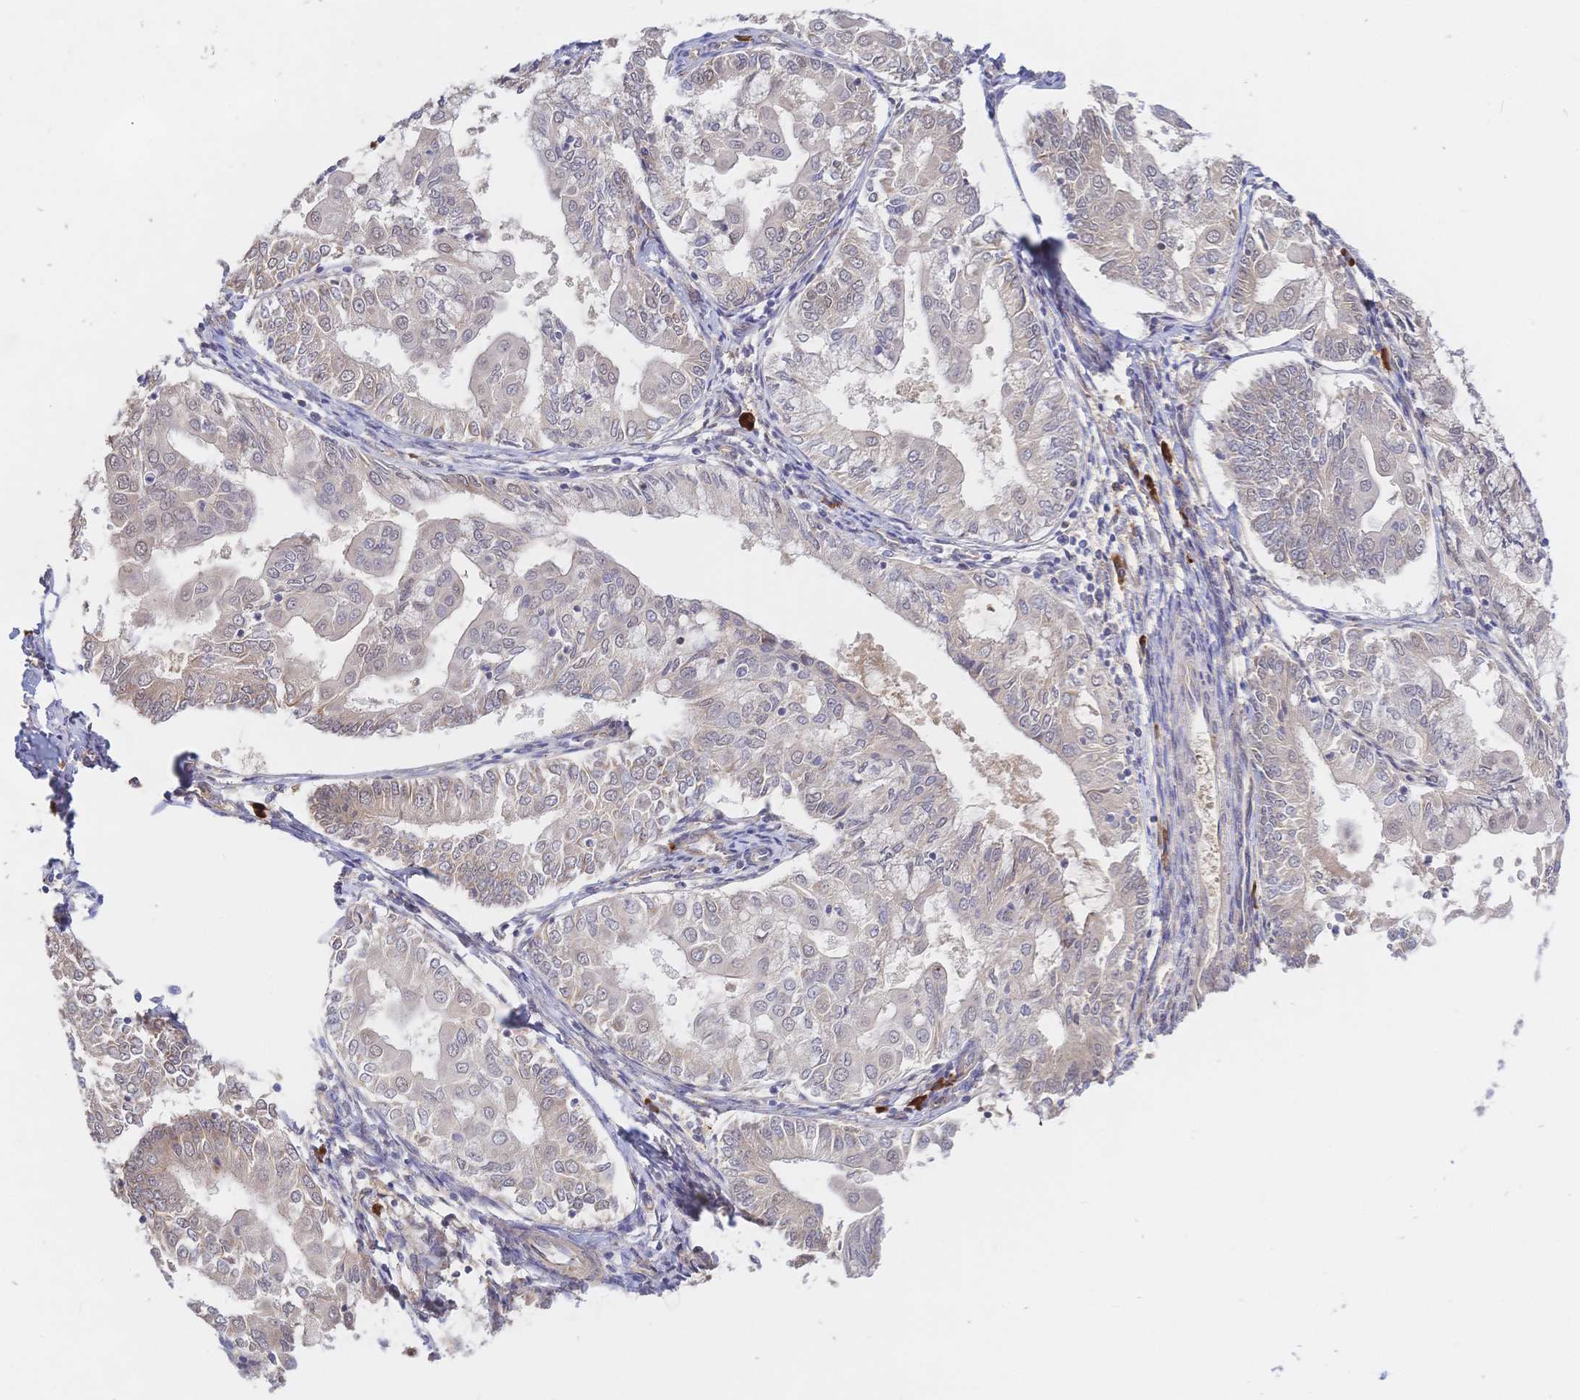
{"staining": {"intensity": "negative", "quantity": "none", "location": "none"}, "tissue": "endometrial cancer", "cell_type": "Tumor cells", "image_type": "cancer", "snomed": [{"axis": "morphology", "description": "Adenocarcinoma, NOS"}, {"axis": "topography", "description": "Endometrium"}], "caption": "Endometrial cancer (adenocarcinoma) was stained to show a protein in brown. There is no significant positivity in tumor cells. (DAB immunohistochemistry (IHC) with hematoxylin counter stain).", "gene": "LMO4", "patient": {"sex": "female", "age": 68}}